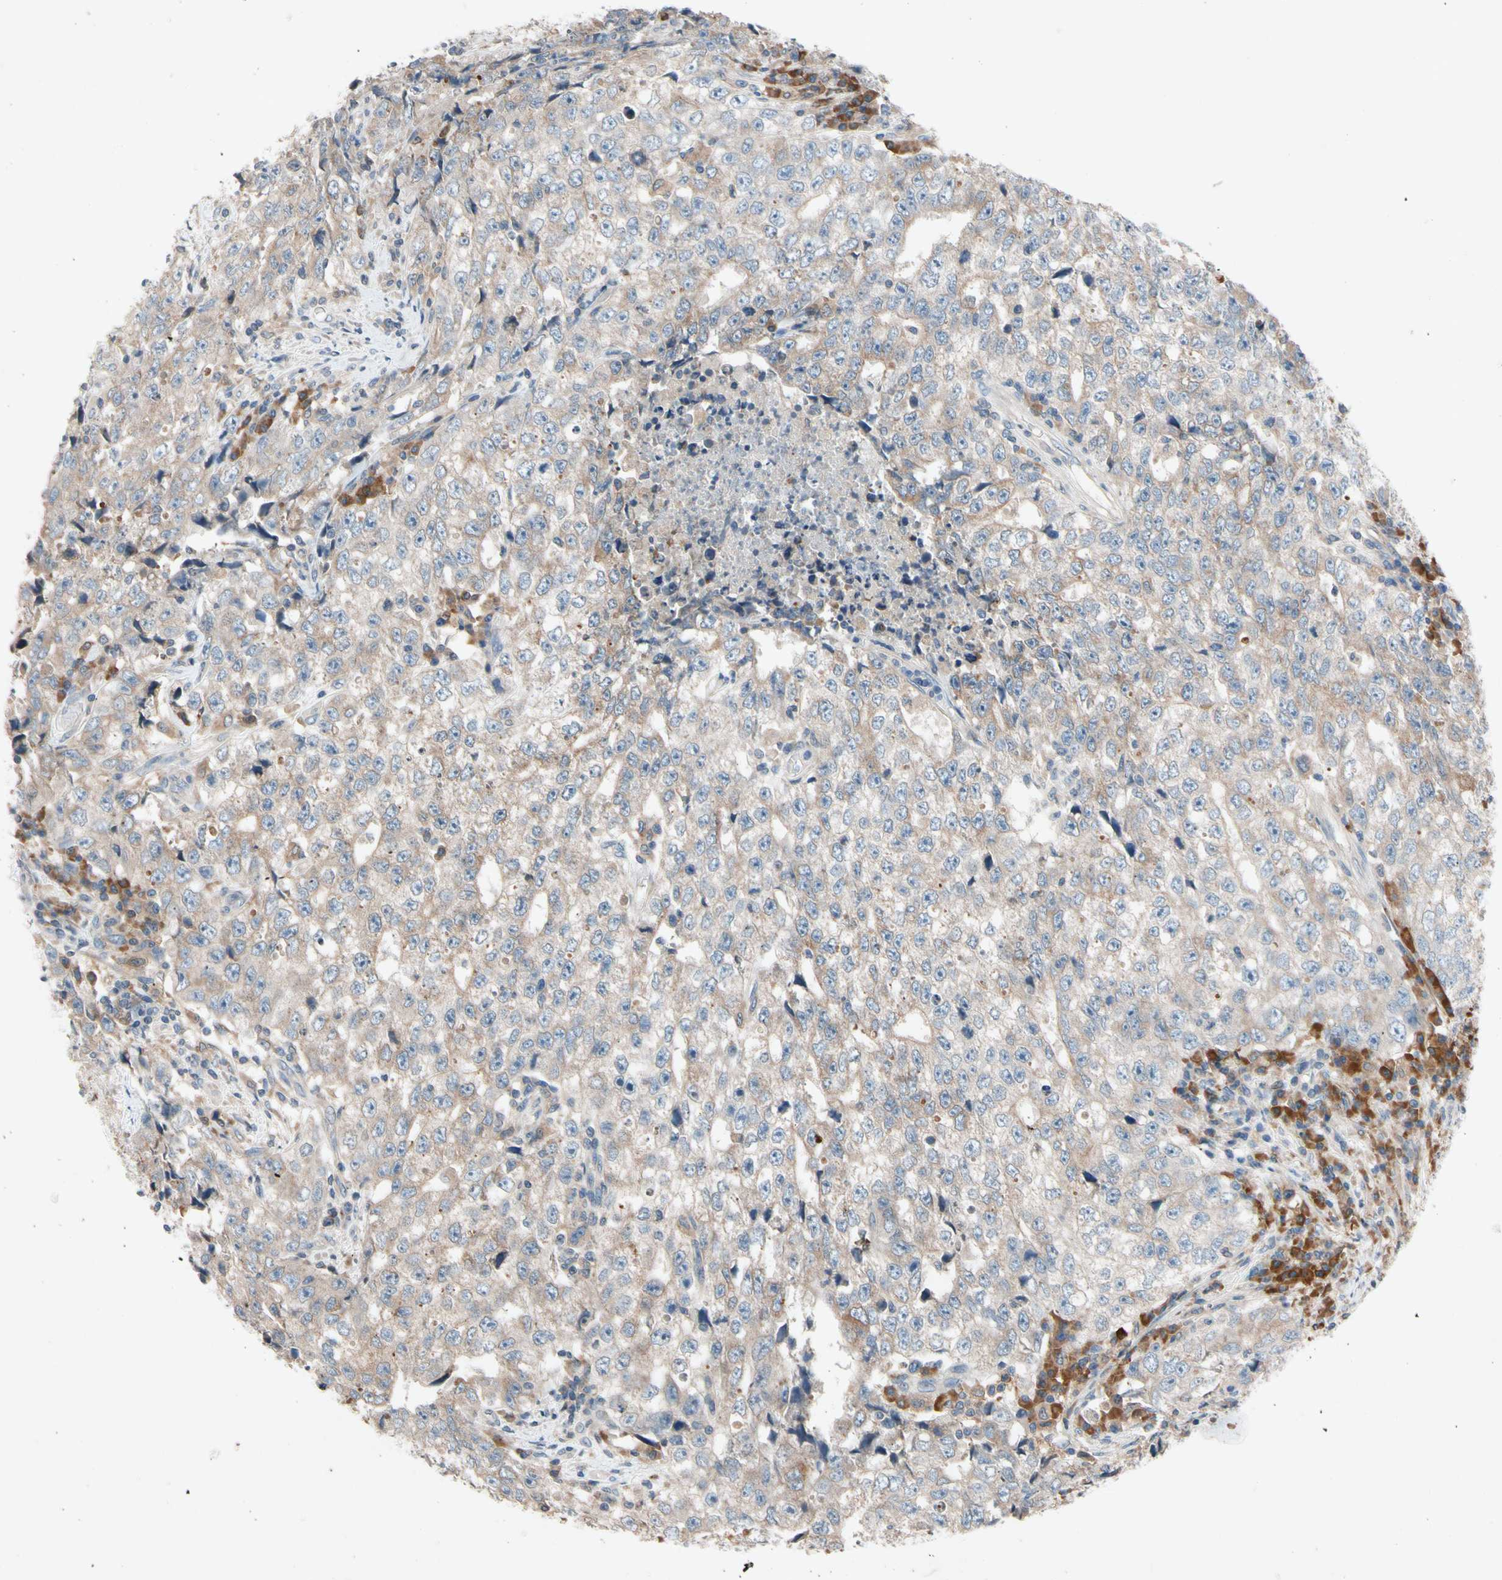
{"staining": {"intensity": "moderate", "quantity": ">75%", "location": "cytoplasmic/membranous"}, "tissue": "testis cancer", "cell_type": "Tumor cells", "image_type": "cancer", "snomed": [{"axis": "morphology", "description": "Necrosis, NOS"}, {"axis": "morphology", "description": "Carcinoma, Embryonal, NOS"}, {"axis": "topography", "description": "Testis"}], "caption": "Tumor cells show medium levels of moderate cytoplasmic/membranous staining in about >75% of cells in human embryonal carcinoma (testis).", "gene": "PRDX4", "patient": {"sex": "male", "age": 19}}